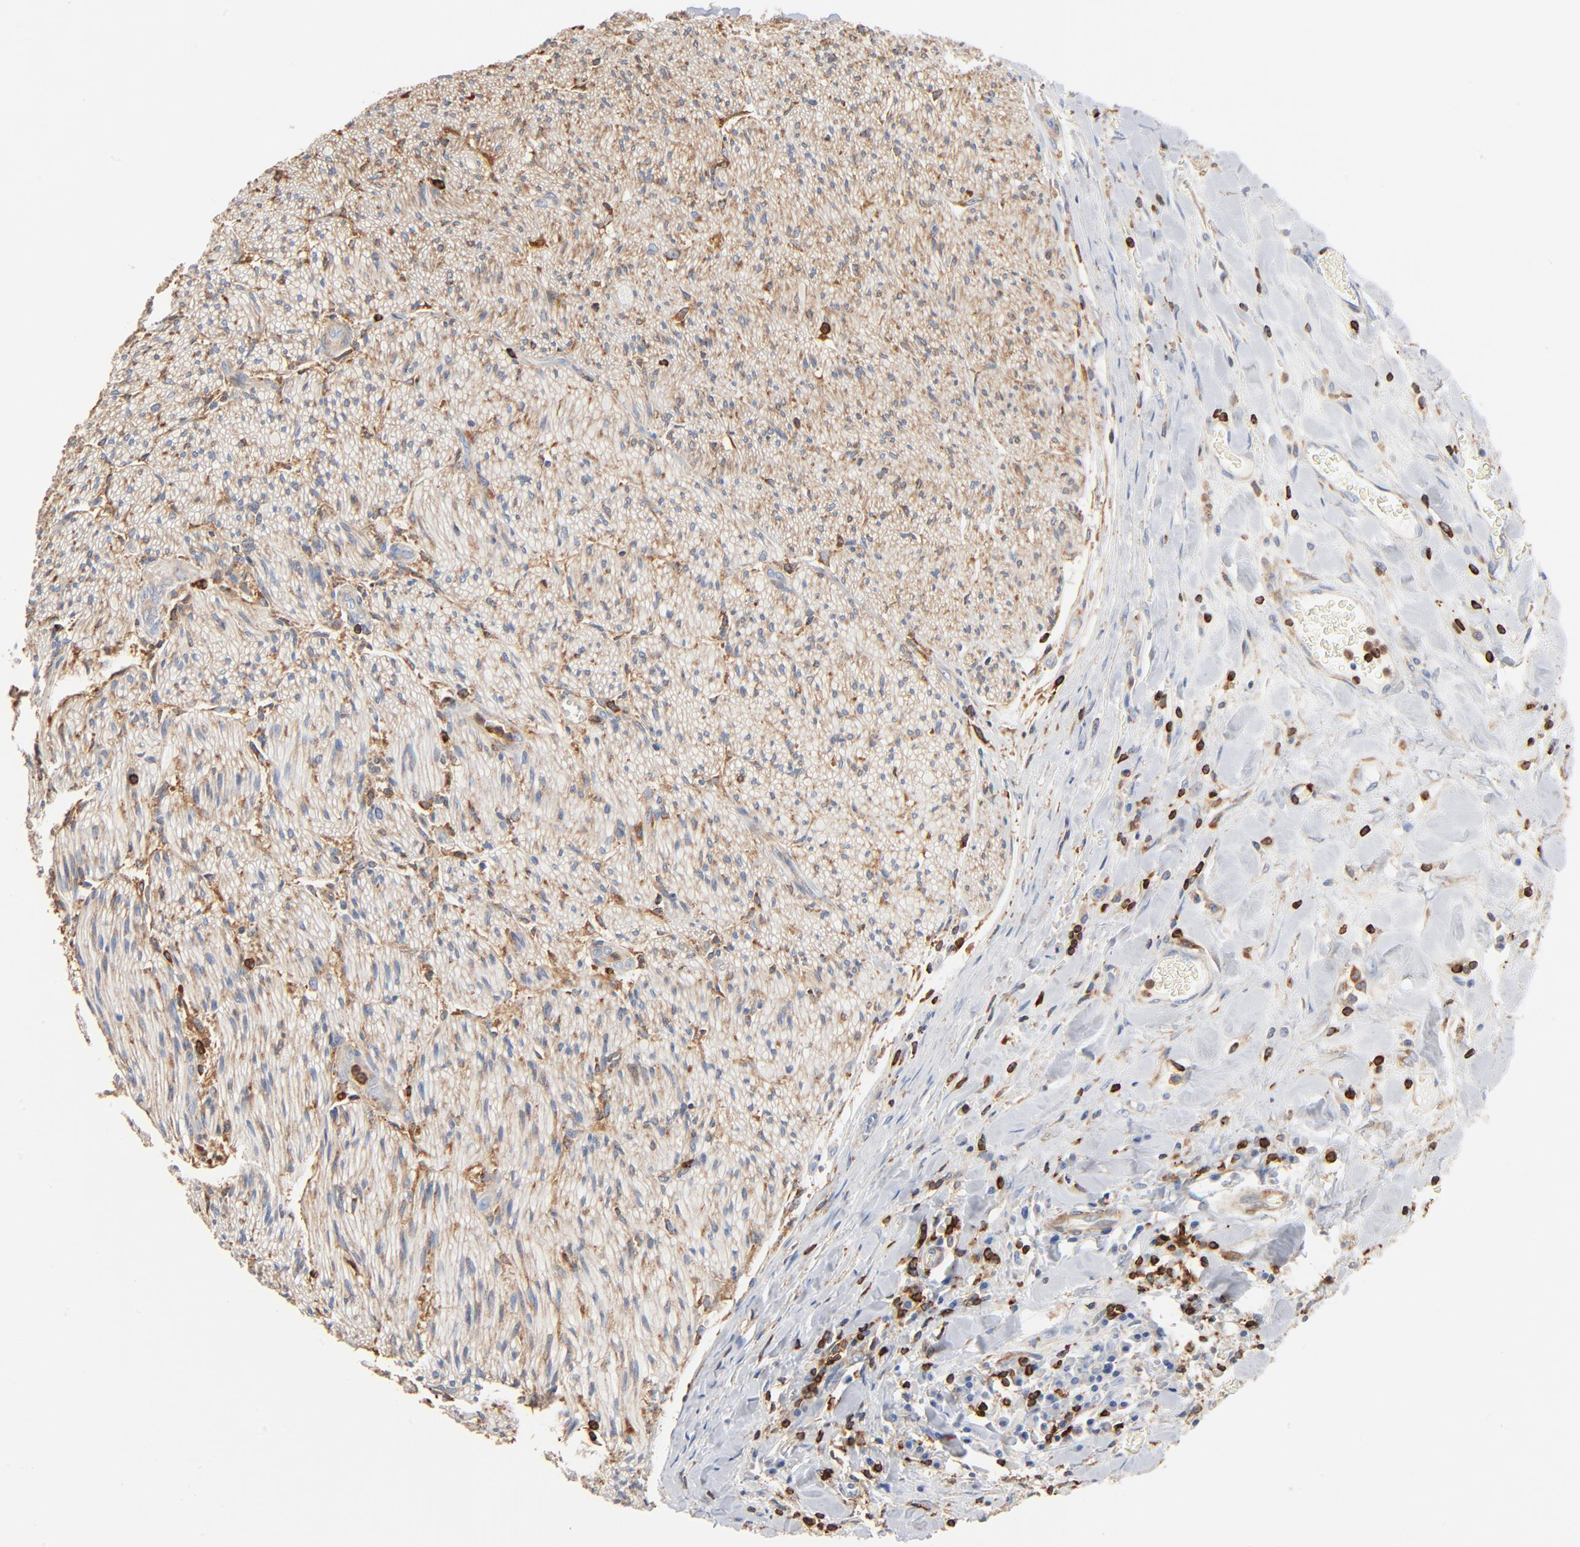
{"staining": {"intensity": "weak", "quantity": ">75%", "location": "cytoplasmic/membranous"}, "tissue": "liver cancer", "cell_type": "Tumor cells", "image_type": "cancer", "snomed": [{"axis": "morphology", "description": "Cholangiocarcinoma"}, {"axis": "topography", "description": "Liver"}], "caption": "Immunohistochemistry image of neoplastic tissue: human cholangiocarcinoma (liver) stained using immunohistochemistry (IHC) demonstrates low levels of weak protein expression localized specifically in the cytoplasmic/membranous of tumor cells, appearing as a cytoplasmic/membranous brown color.", "gene": "SH3KBP1", "patient": {"sex": "male", "age": 58}}